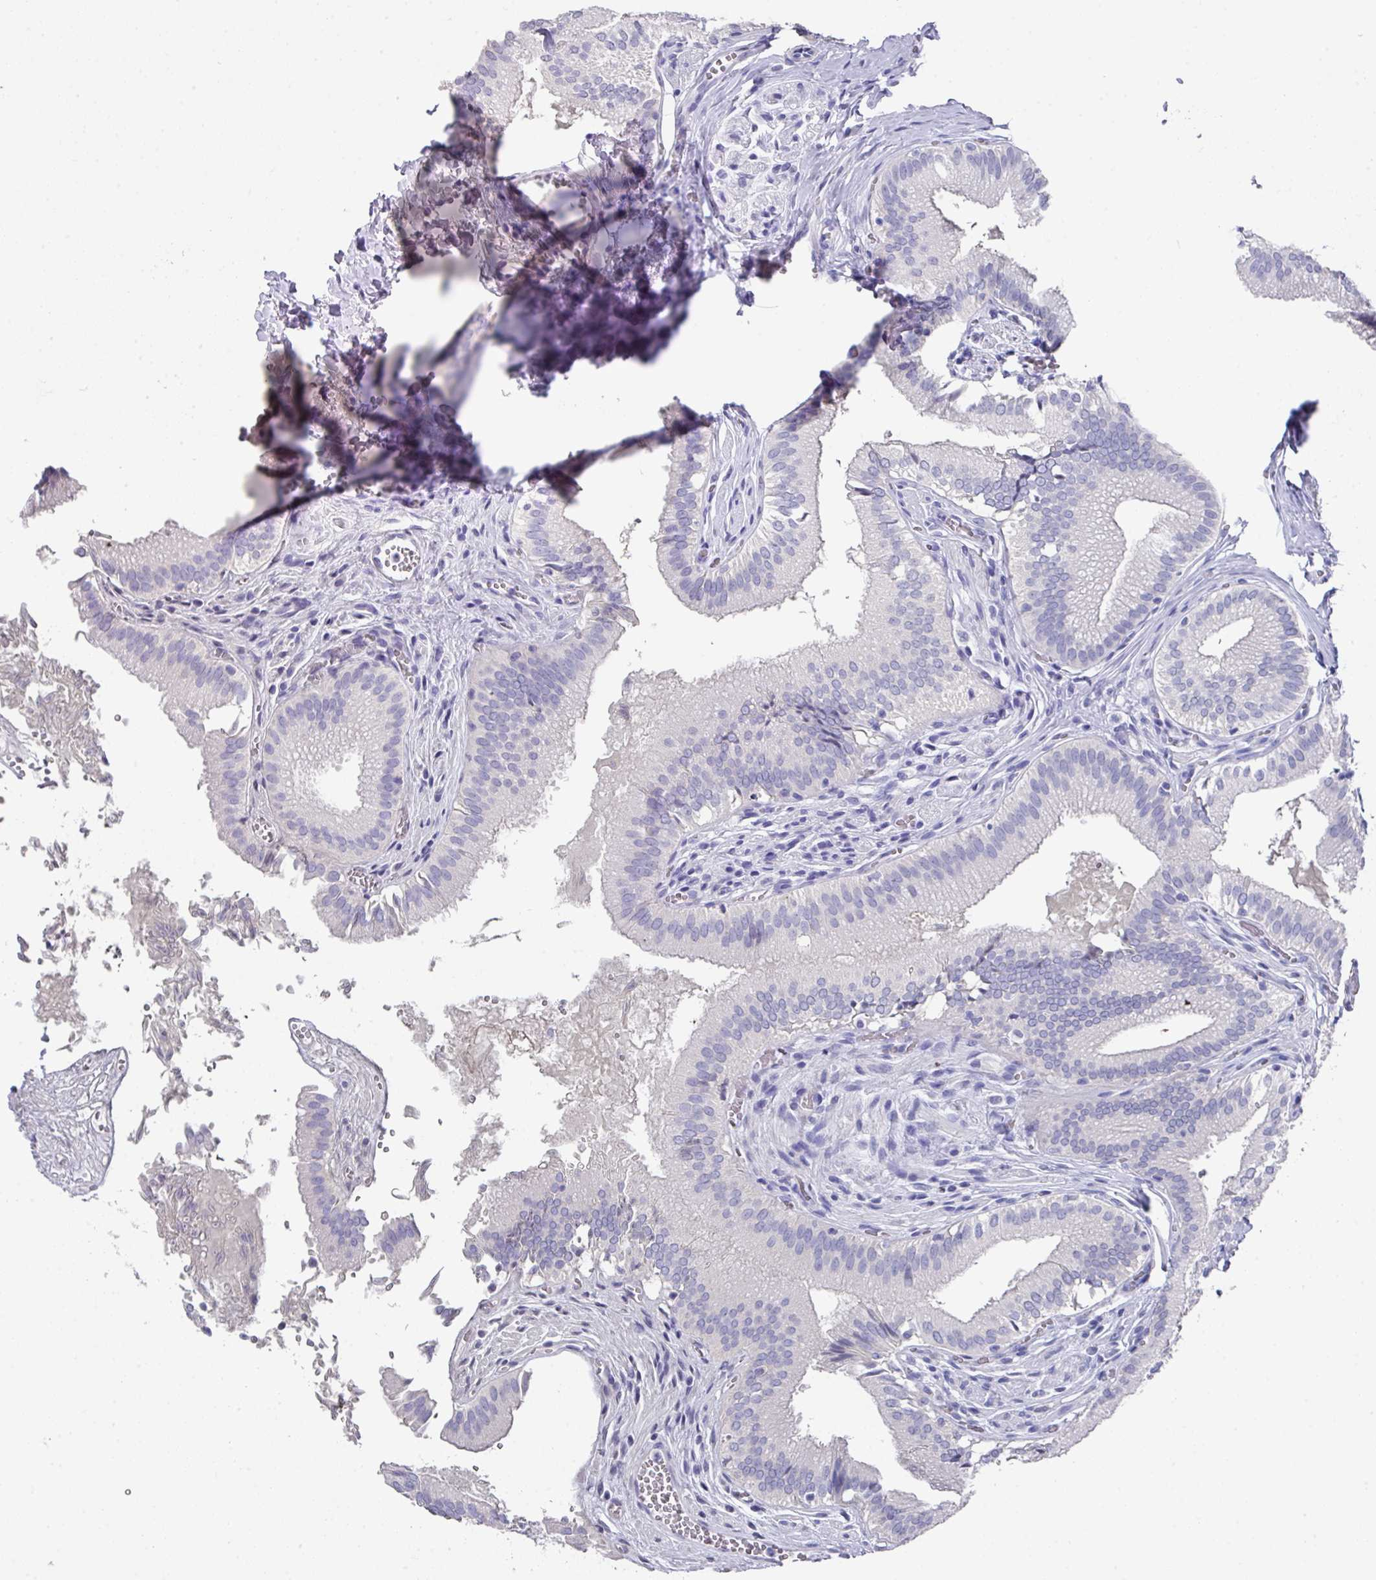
{"staining": {"intensity": "moderate", "quantity": "<25%", "location": "cytoplasmic/membranous"}, "tissue": "gallbladder", "cell_type": "Glandular cells", "image_type": "normal", "snomed": [{"axis": "morphology", "description": "Normal tissue, NOS"}, {"axis": "topography", "description": "Gallbladder"}, {"axis": "topography", "description": "Peripheral nerve tissue"}], "caption": "Moderate cytoplasmic/membranous expression for a protein is identified in about <25% of glandular cells of unremarkable gallbladder using immunohistochemistry (IHC).", "gene": "DAZ1", "patient": {"sex": "male", "age": 17}}